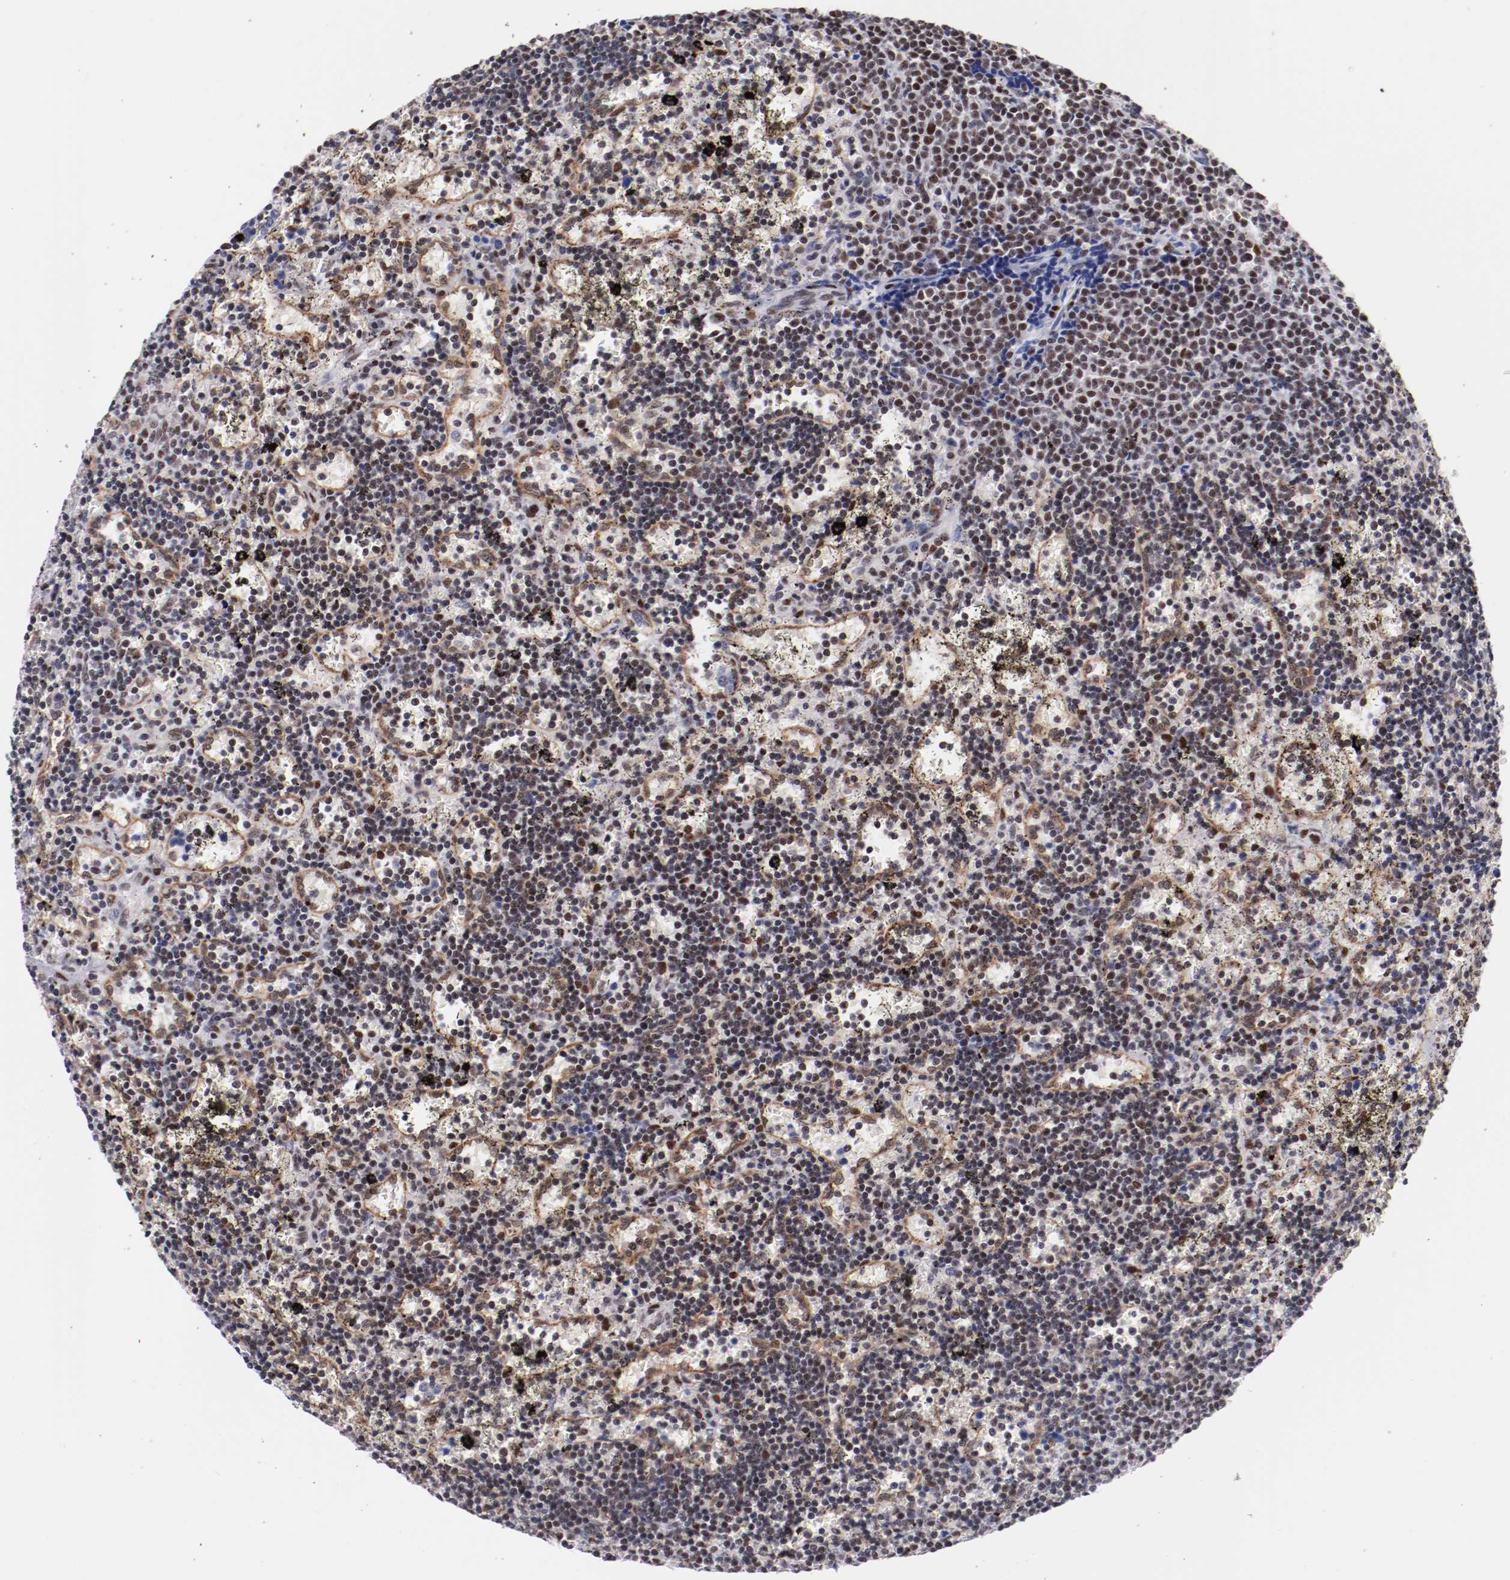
{"staining": {"intensity": "moderate", "quantity": "25%-75%", "location": "nuclear"}, "tissue": "lymphoma", "cell_type": "Tumor cells", "image_type": "cancer", "snomed": [{"axis": "morphology", "description": "Malignant lymphoma, non-Hodgkin's type, Low grade"}, {"axis": "topography", "description": "Spleen"}], "caption": "Human lymphoma stained with a brown dye reveals moderate nuclear positive expression in about 25%-75% of tumor cells.", "gene": "SRF", "patient": {"sex": "male", "age": 60}}